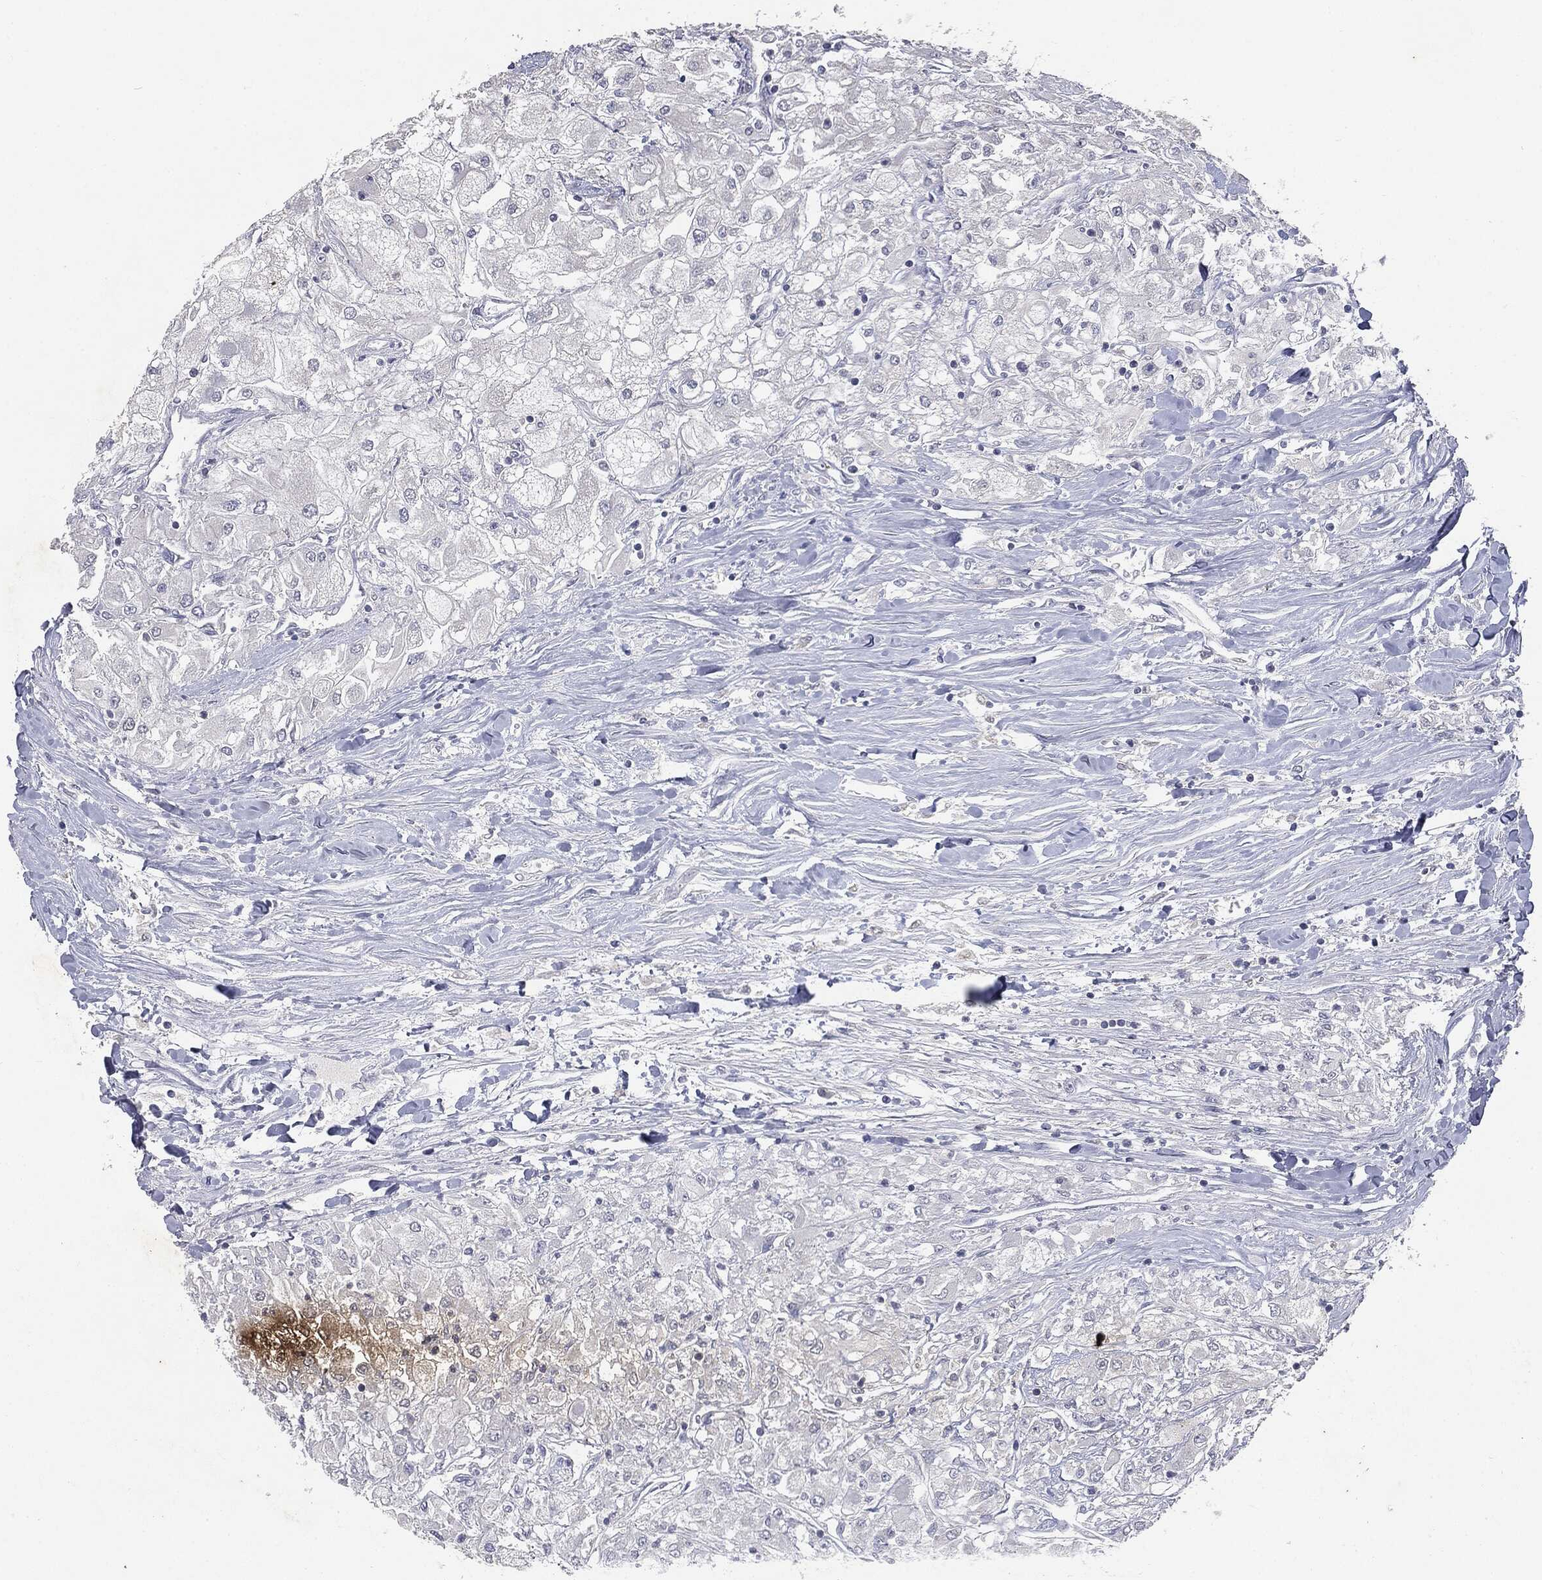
{"staining": {"intensity": "negative", "quantity": "none", "location": "none"}, "tissue": "renal cancer", "cell_type": "Tumor cells", "image_type": "cancer", "snomed": [{"axis": "morphology", "description": "Adenocarcinoma, NOS"}, {"axis": "topography", "description": "Kidney"}], "caption": "Image shows no protein positivity in tumor cells of renal cancer (adenocarcinoma) tissue. (Brightfield microscopy of DAB immunohistochemistry (IHC) at high magnification).", "gene": "SLC2A2", "patient": {"sex": "male", "age": 80}}